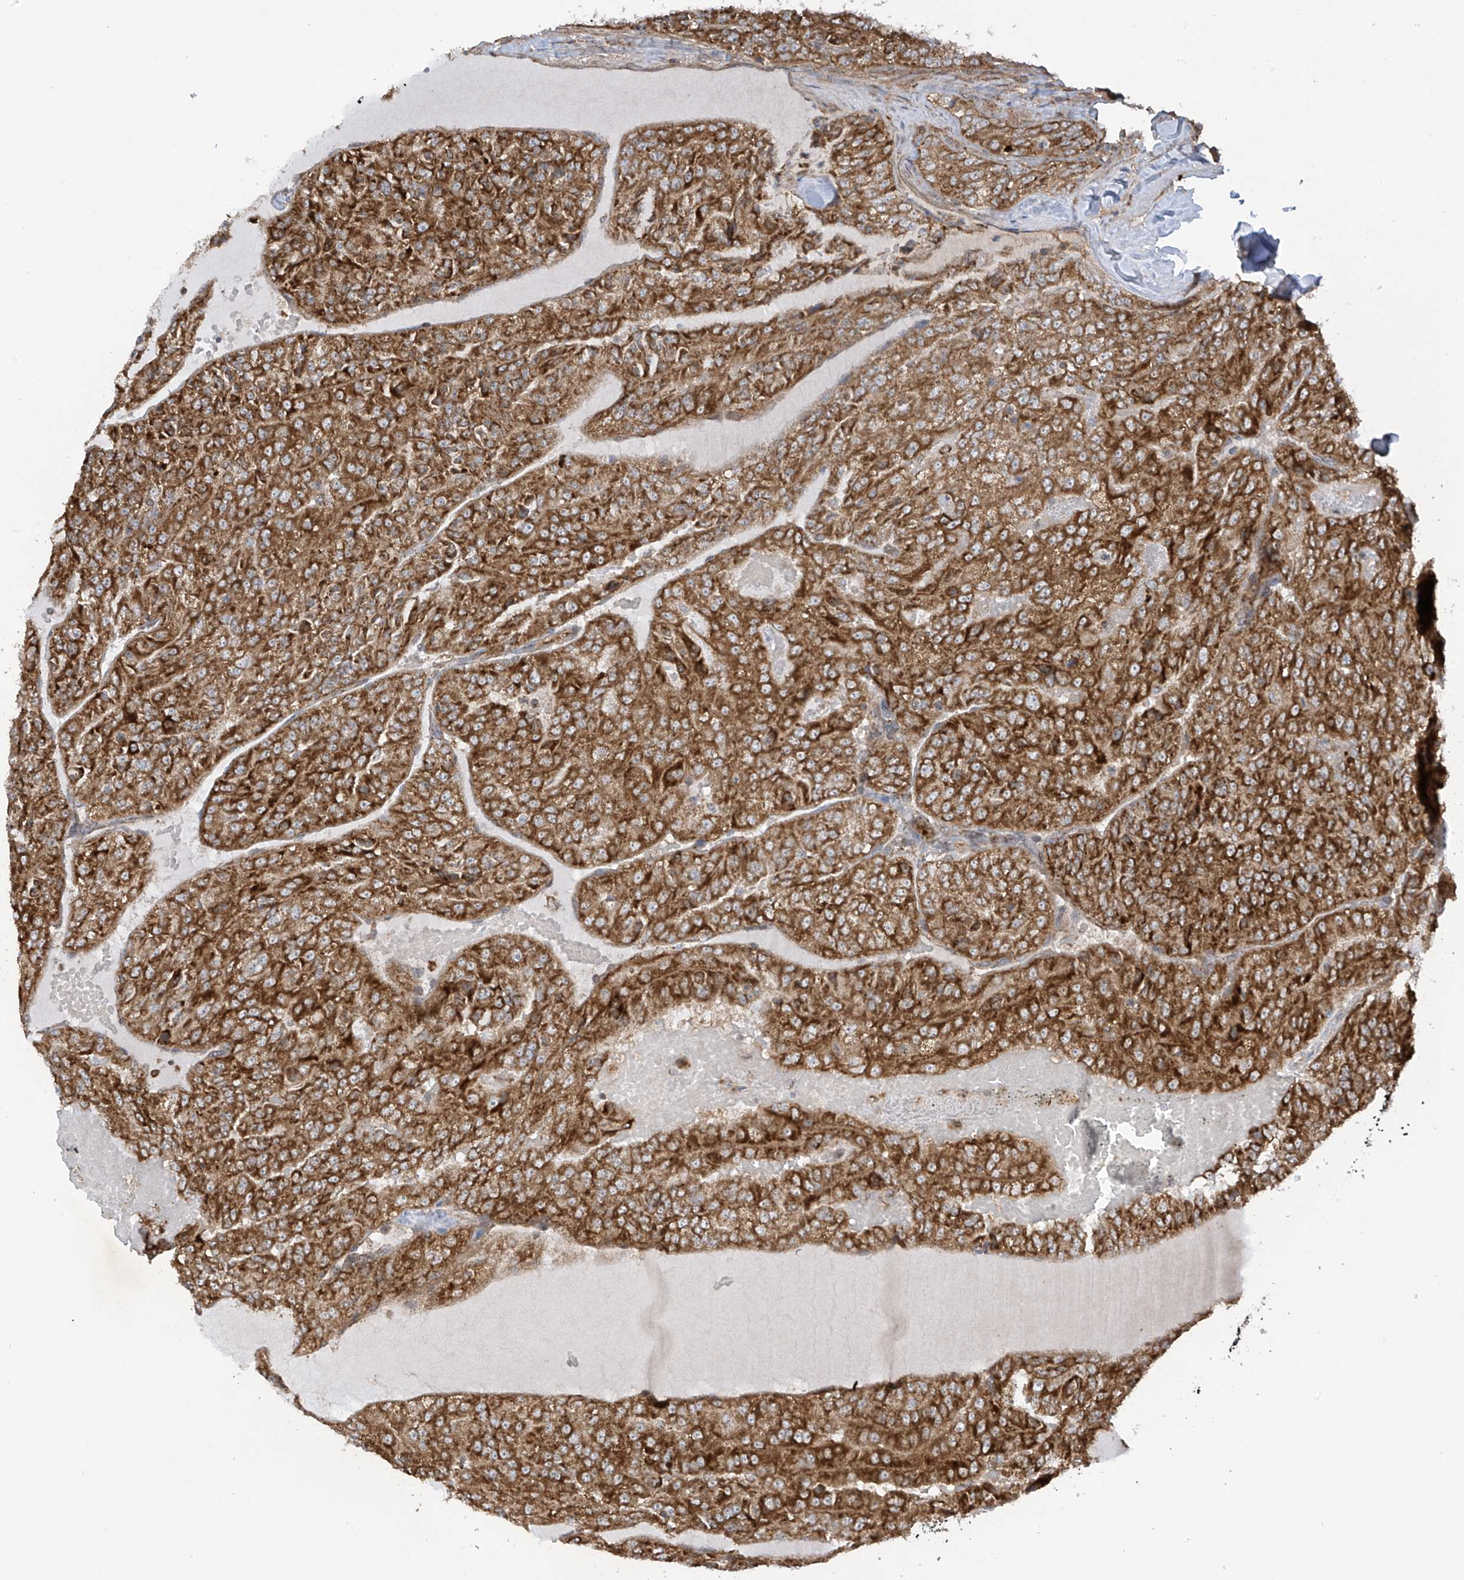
{"staining": {"intensity": "strong", "quantity": ">75%", "location": "cytoplasmic/membranous"}, "tissue": "renal cancer", "cell_type": "Tumor cells", "image_type": "cancer", "snomed": [{"axis": "morphology", "description": "Adenocarcinoma, NOS"}, {"axis": "topography", "description": "Kidney"}], "caption": "There is high levels of strong cytoplasmic/membranous positivity in tumor cells of renal cancer, as demonstrated by immunohistochemical staining (brown color).", "gene": "REPS1", "patient": {"sex": "female", "age": 63}}